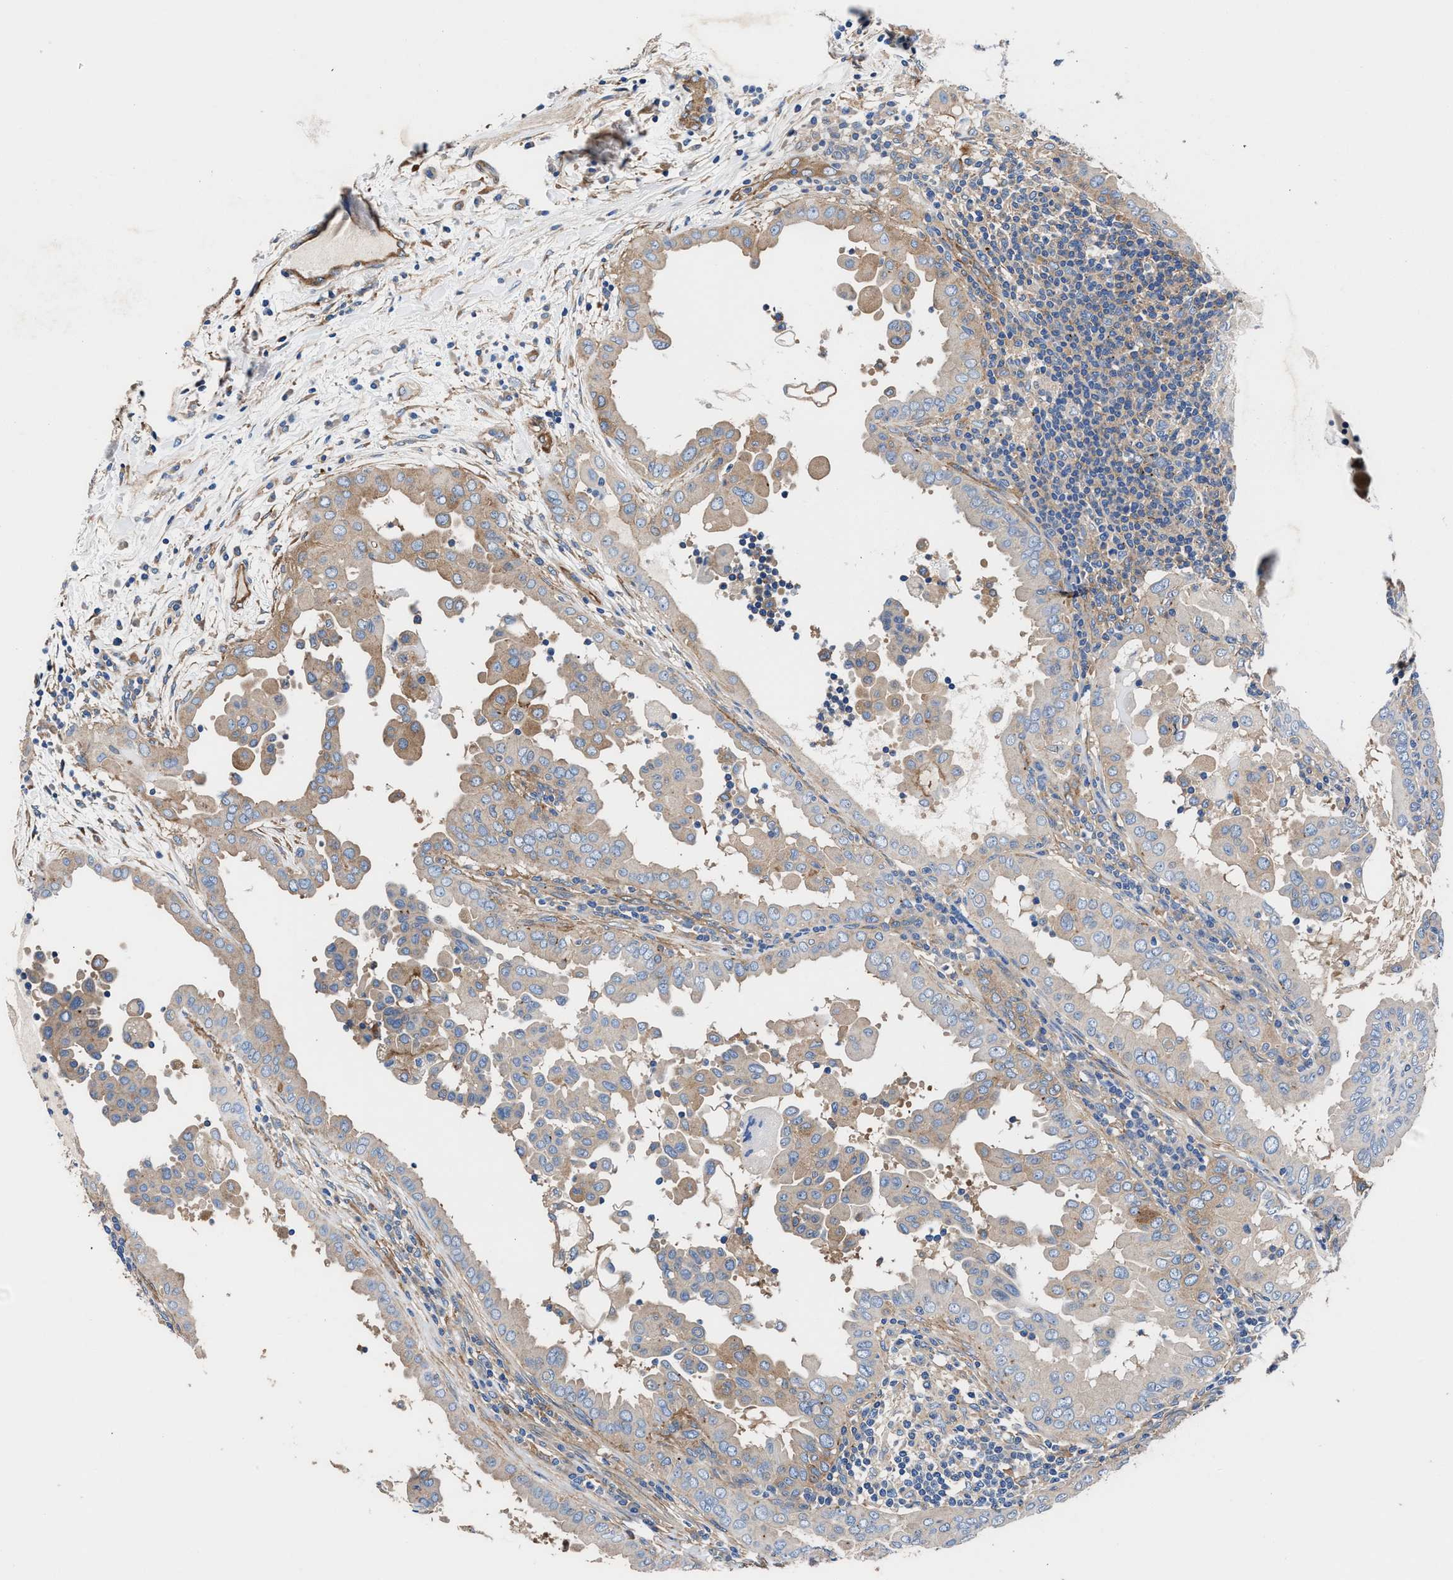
{"staining": {"intensity": "weak", "quantity": "25%-75%", "location": "cytoplasmic/membranous"}, "tissue": "thyroid cancer", "cell_type": "Tumor cells", "image_type": "cancer", "snomed": [{"axis": "morphology", "description": "Papillary adenocarcinoma, NOS"}, {"axis": "topography", "description": "Thyroid gland"}], "caption": "Thyroid papillary adenocarcinoma was stained to show a protein in brown. There is low levels of weak cytoplasmic/membranous expression in about 25%-75% of tumor cells.", "gene": "SH3GL1", "patient": {"sex": "male", "age": 33}}